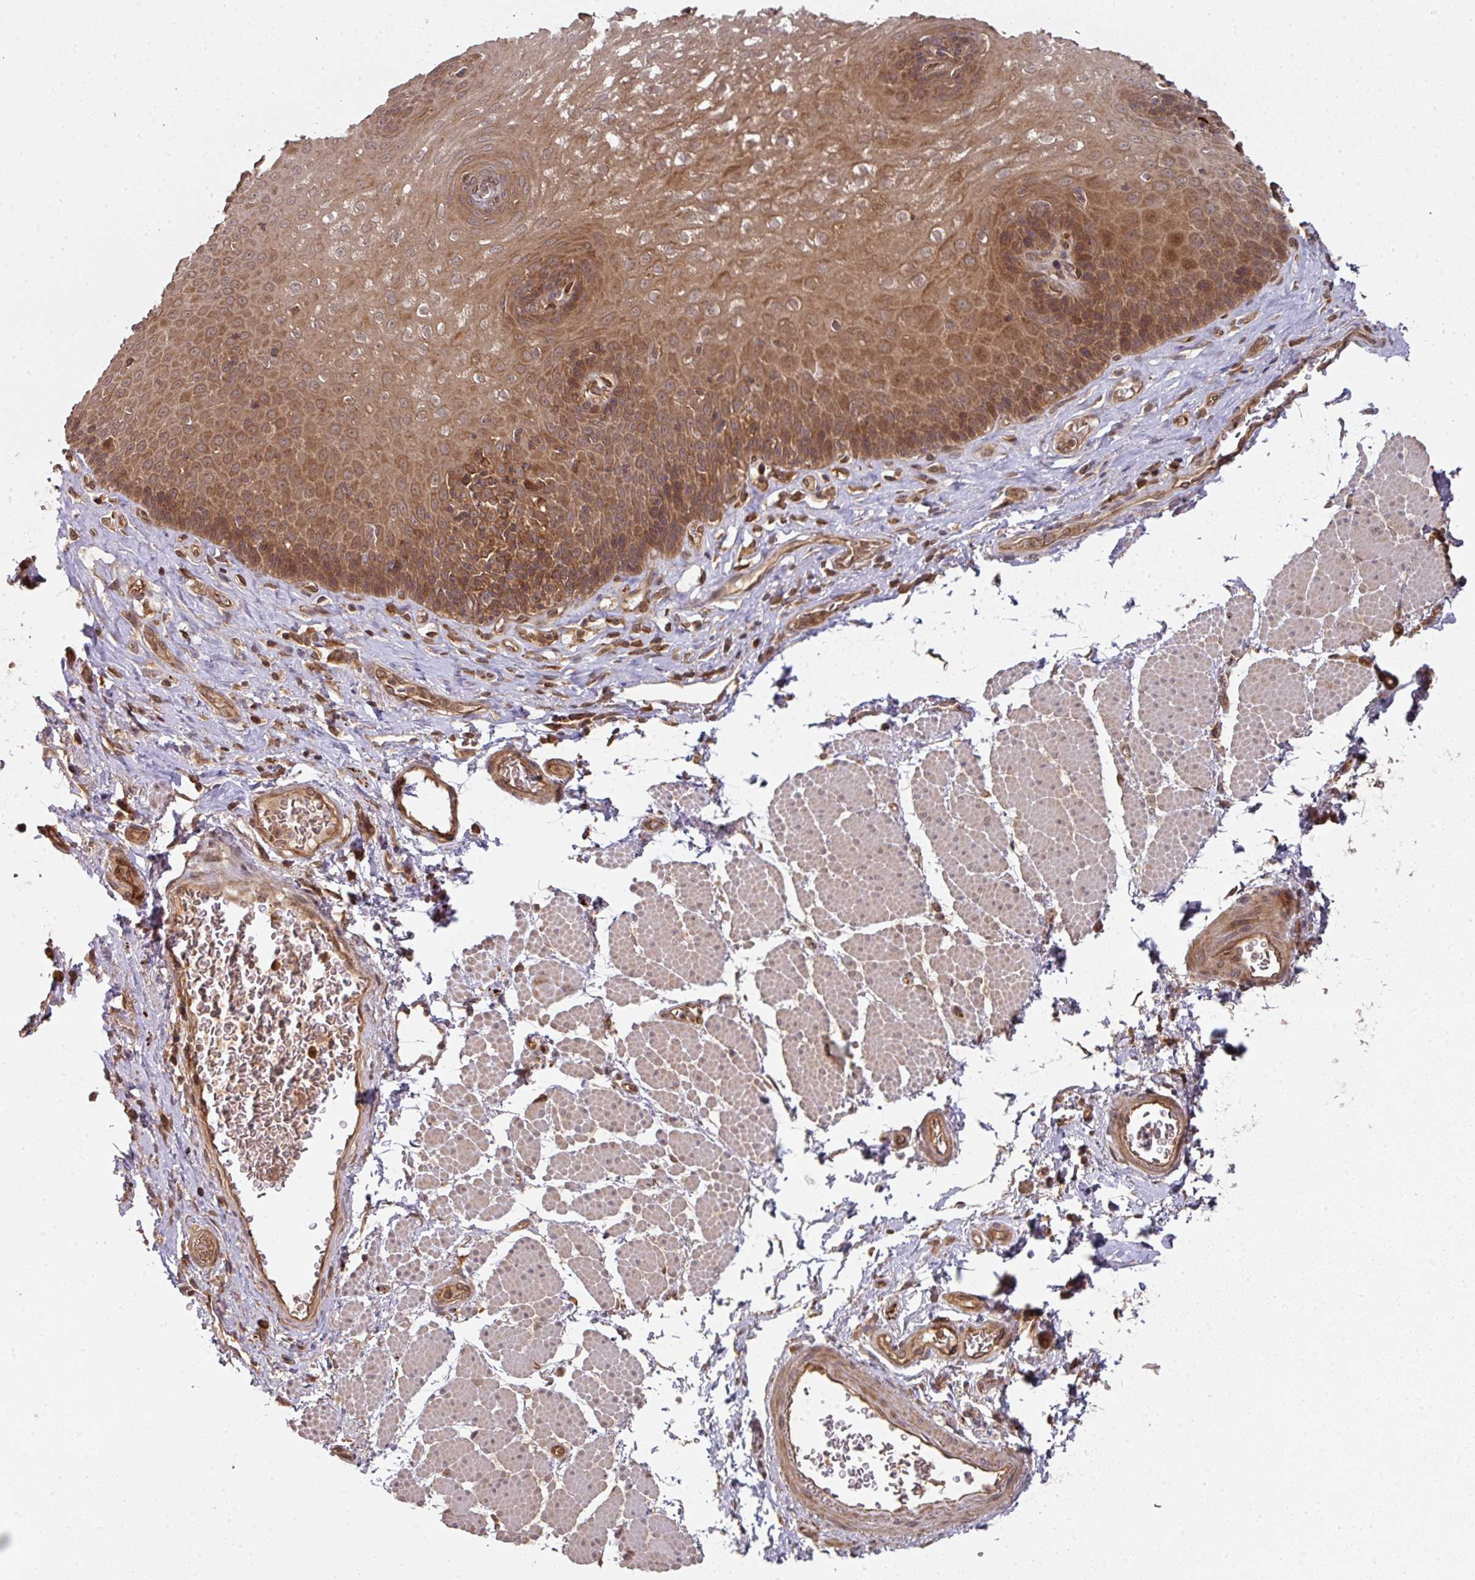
{"staining": {"intensity": "moderate", "quantity": ">75%", "location": "cytoplasmic/membranous"}, "tissue": "esophagus", "cell_type": "Squamous epithelial cells", "image_type": "normal", "snomed": [{"axis": "morphology", "description": "Normal tissue, NOS"}, {"axis": "topography", "description": "Esophagus"}], "caption": "This image shows benign esophagus stained with immunohistochemistry (IHC) to label a protein in brown. The cytoplasmic/membranous of squamous epithelial cells show moderate positivity for the protein. Nuclei are counter-stained blue.", "gene": "EIF4EBP2", "patient": {"sex": "female", "age": 66}}